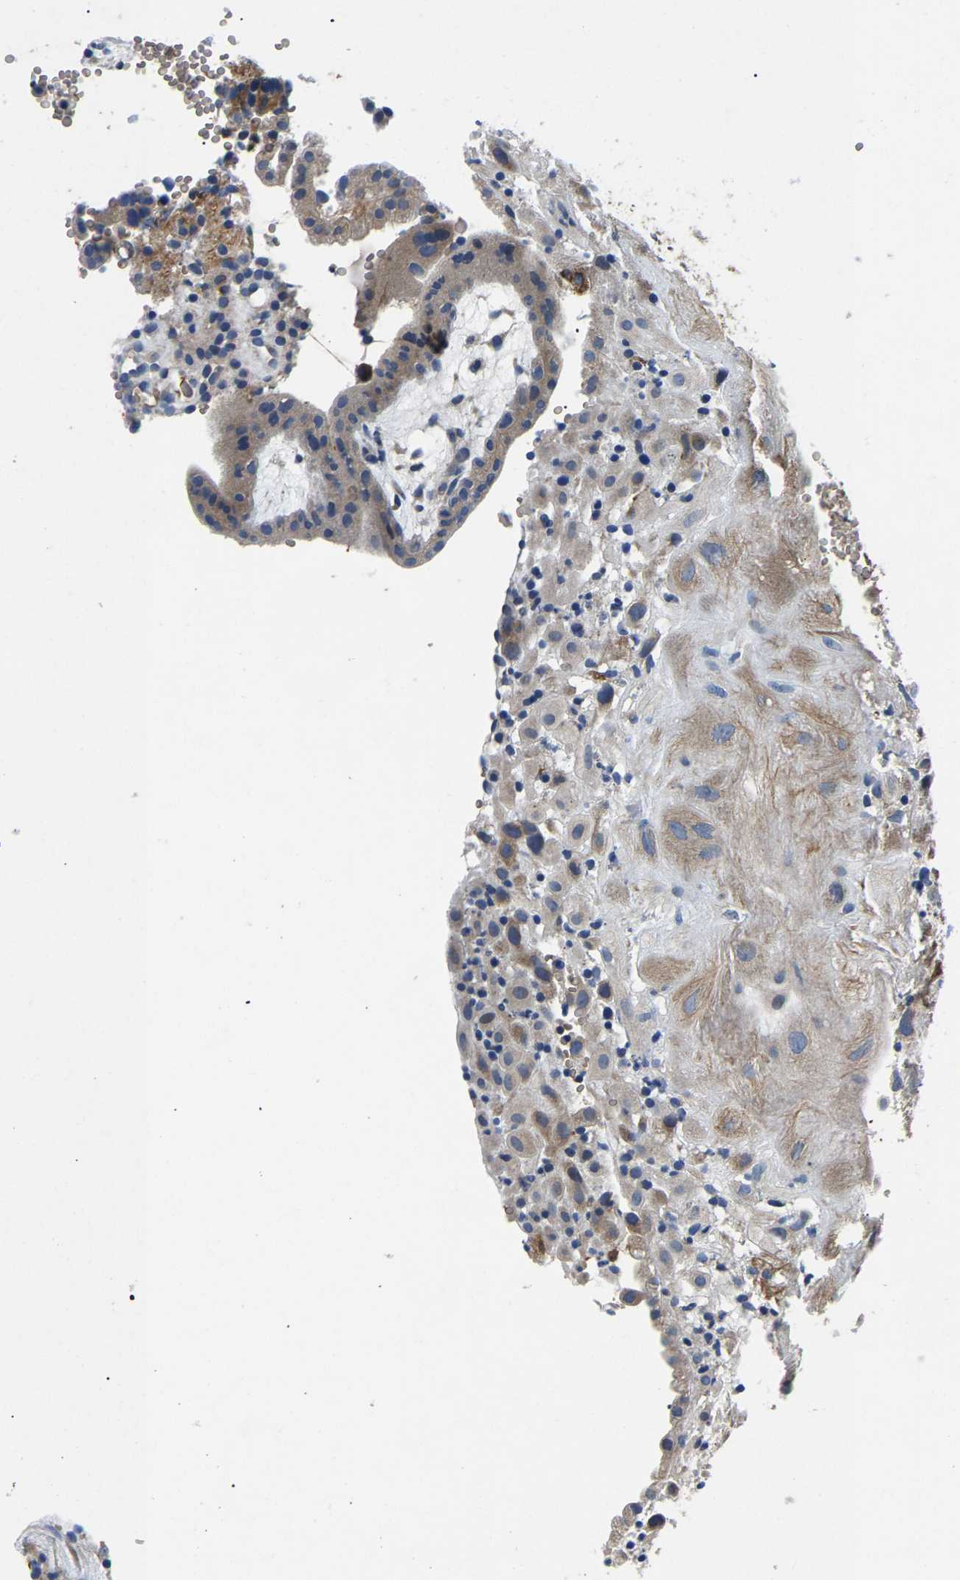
{"staining": {"intensity": "weak", "quantity": ">75%", "location": "cytoplasmic/membranous"}, "tissue": "placenta", "cell_type": "Decidual cells", "image_type": "normal", "snomed": [{"axis": "morphology", "description": "Normal tissue, NOS"}, {"axis": "topography", "description": "Placenta"}], "caption": "An image of placenta stained for a protein demonstrates weak cytoplasmic/membranous brown staining in decidual cells.", "gene": "TOR1B", "patient": {"sex": "female", "age": 18}}